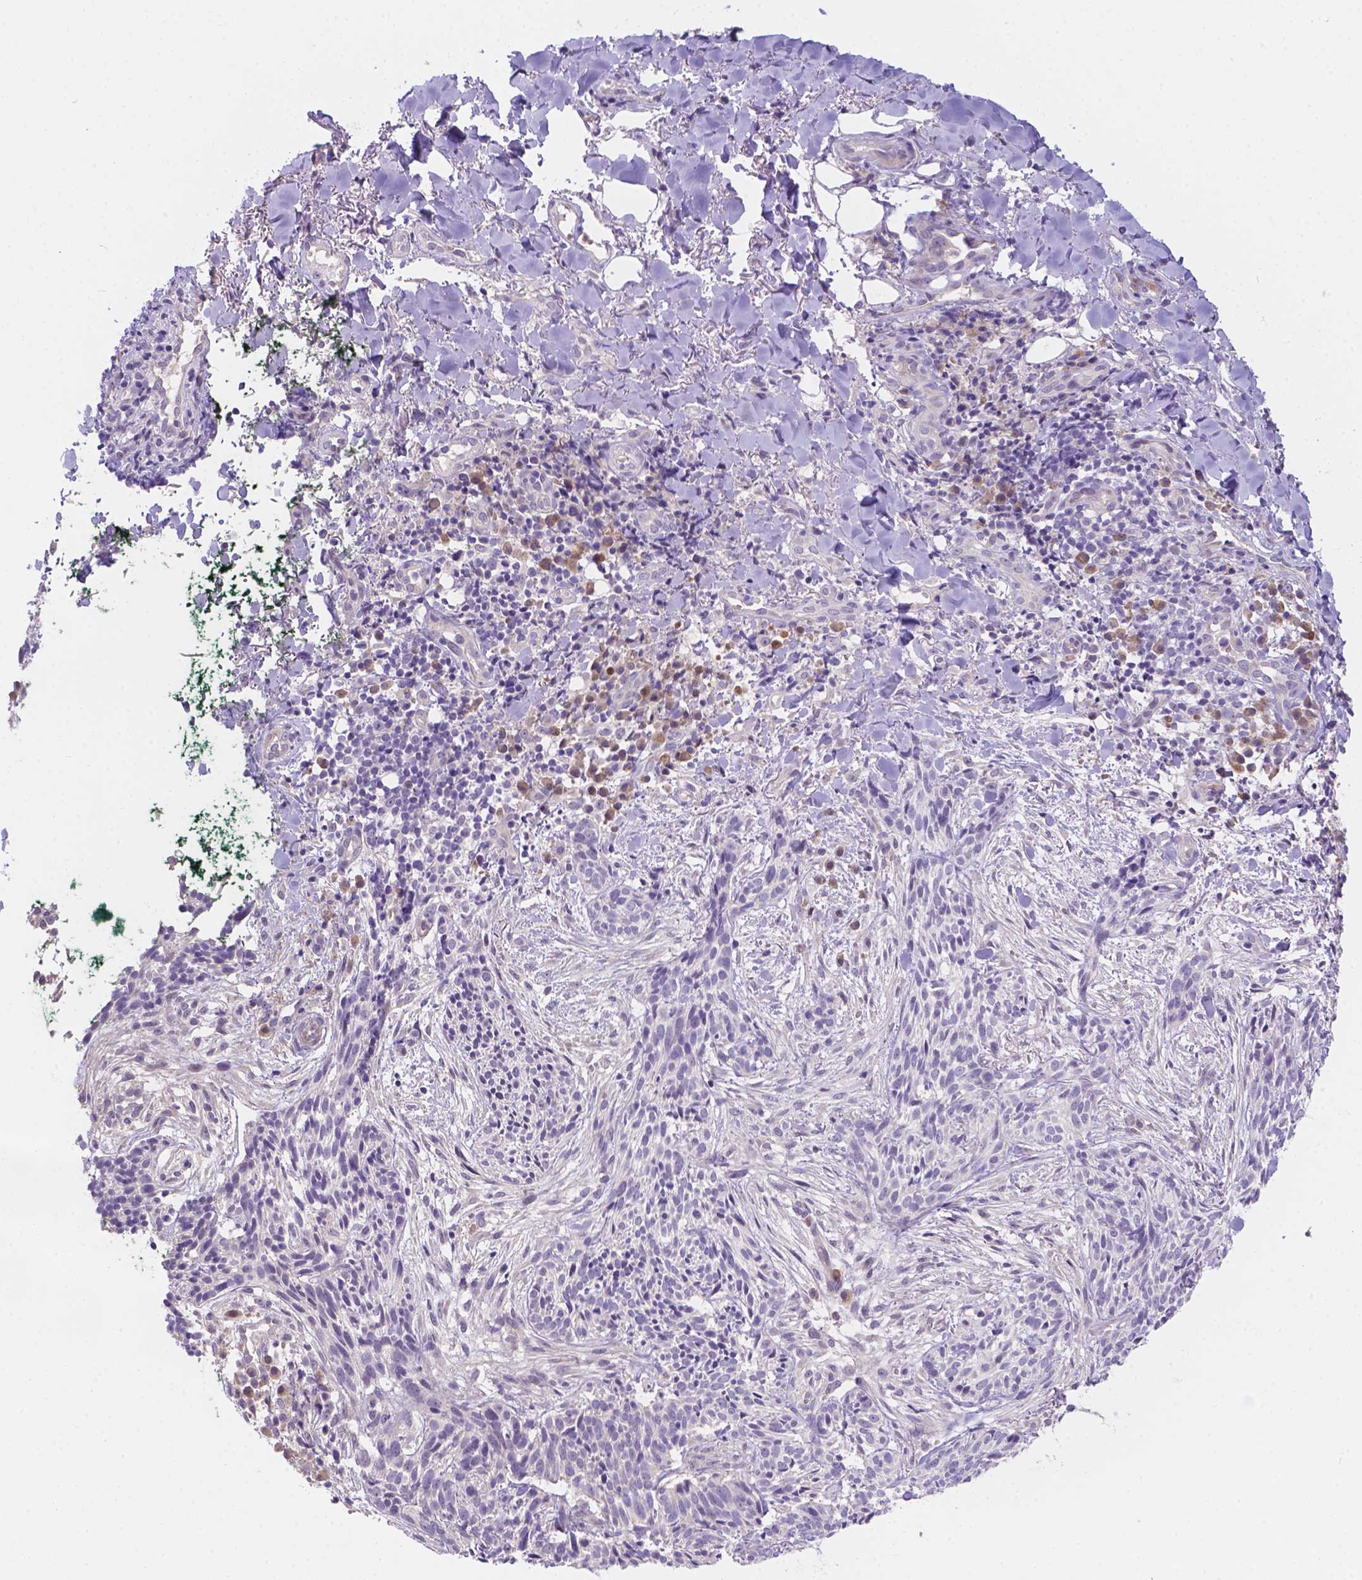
{"staining": {"intensity": "negative", "quantity": "none", "location": "none"}, "tissue": "skin cancer", "cell_type": "Tumor cells", "image_type": "cancer", "snomed": [{"axis": "morphology", "description": "Basal cell carcinoma"}, {"axis": "topography", "description": "Skin"}], "caption": "Skin cancer was stained to show a protein in brown. There is no significant expression in tumor cells. The staining was performed using DAB to visualize the protein expression in brown, while the nuclei were stained in blue with hematoxylin (Magnification: 20x).", "gene": "CD96", "patient": {"sex": "male", "age": 71}}